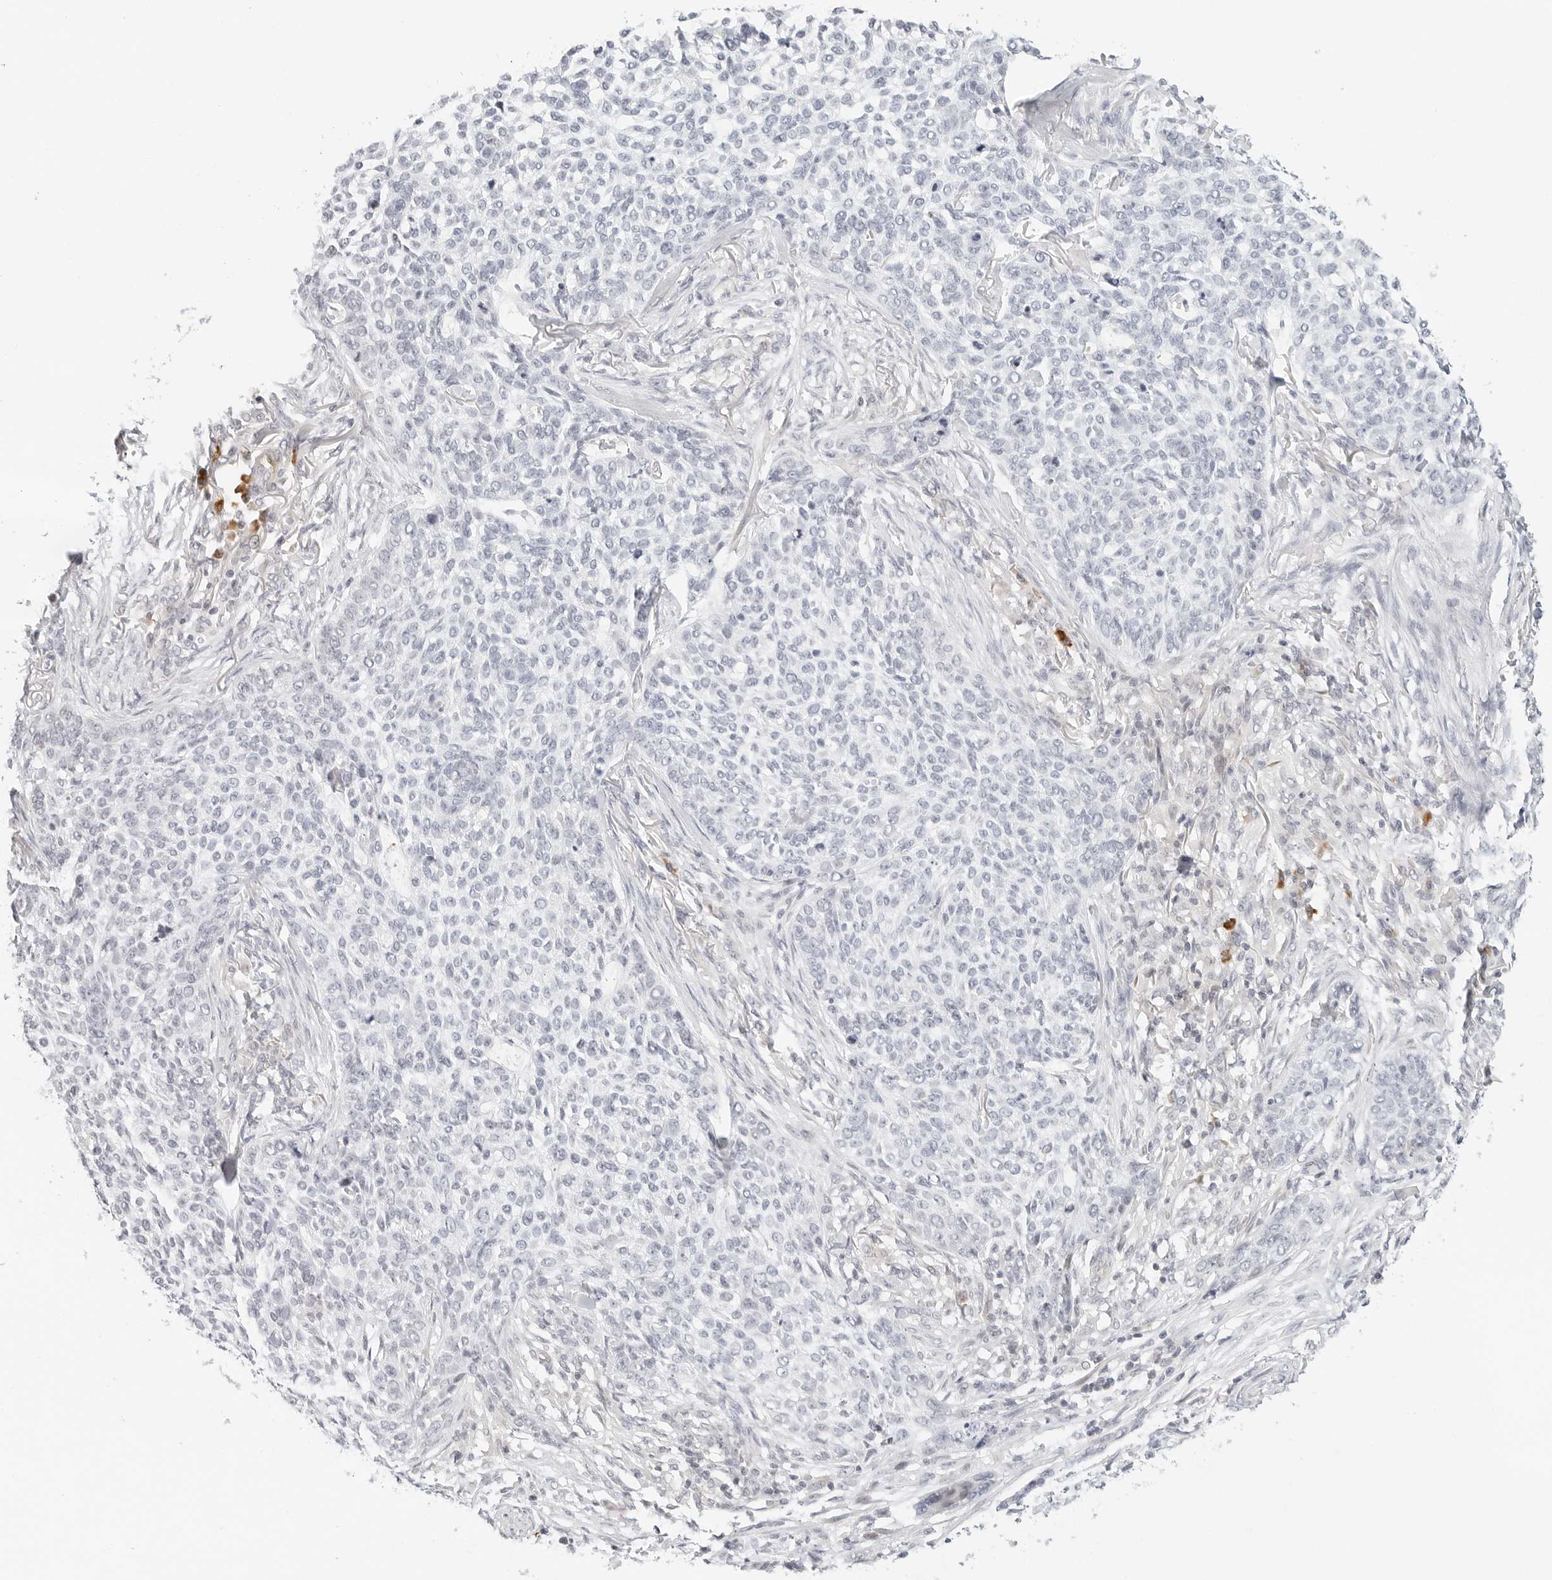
{"staining": {"intensity": "negative", "quantity": "none", "location": "none"}, "tissue": "skin cancer", "cell_type": "Tumor cells", "image_type": "cancer", "snomed": [{"axis": "morphology", "description": "Basal cell carcinoma"}, {"axis": "topography", "description": "Skin"}], "caption": "The image exhibits no staining of tumor cells in skin basal cell carcinoma.", "gene": "PARP10", "patient": {"sex": "female", "age": 64}}